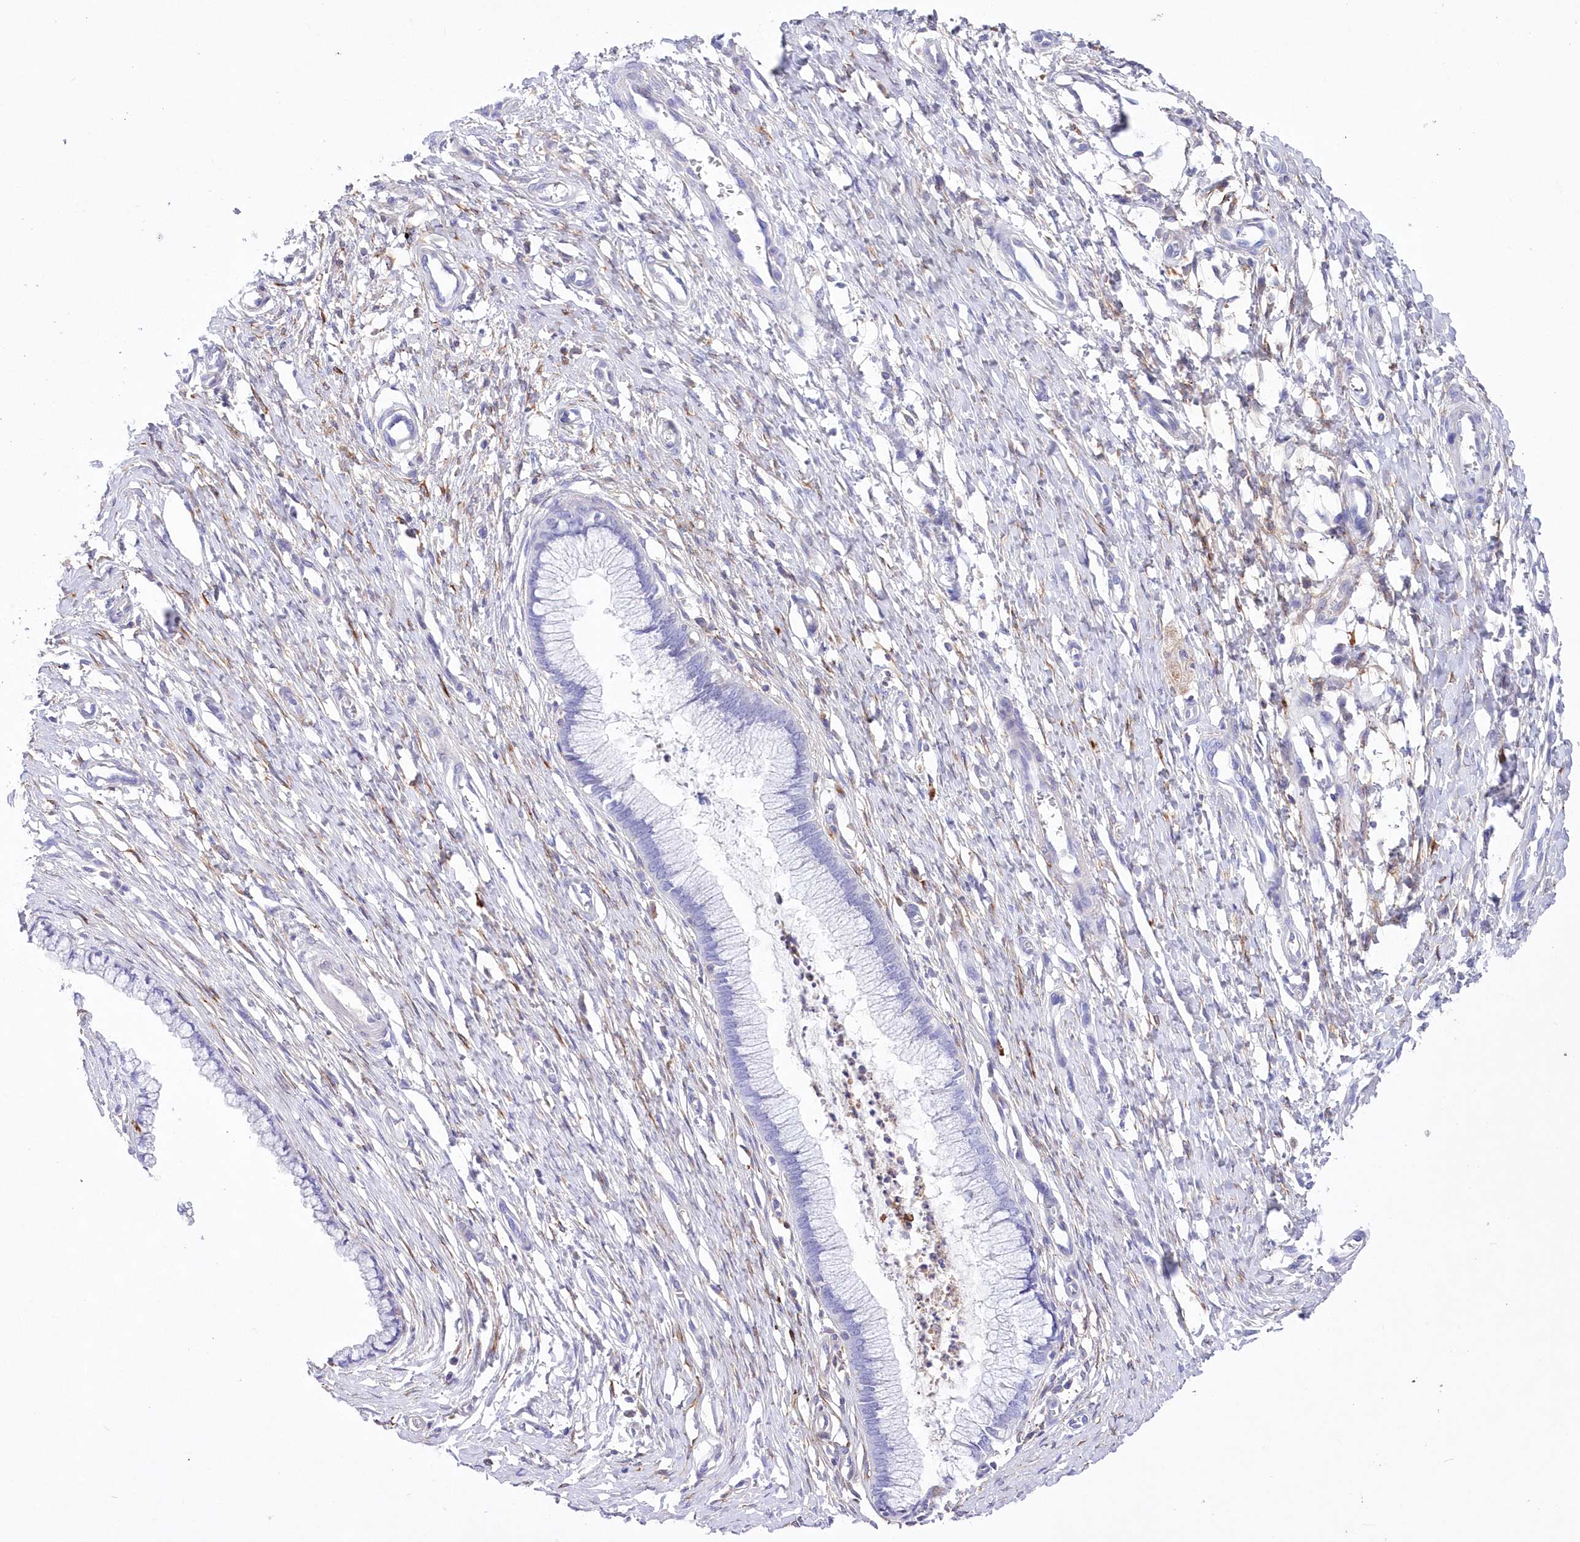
{"staining": {"intensity": "negative", "quantity": "none", "location": "none"}, "tissue": "cervix", "cell_type": "Glandular cells", "image_type": "normal", "snomed": [{"axis": "morphology", "description": "Normal tissue, NOS"}, {"axis": "topography", "description": "Cervix"}], "caption": "This is a histopathology image of IHC staining of benign cervix, which shows no staining in glandular cells. (Immunohistochemistry (ihc), brightfield microscopy, high magnification).", "gene": "DNAJC19", "patient": {"sex": "female", "age": 55}}